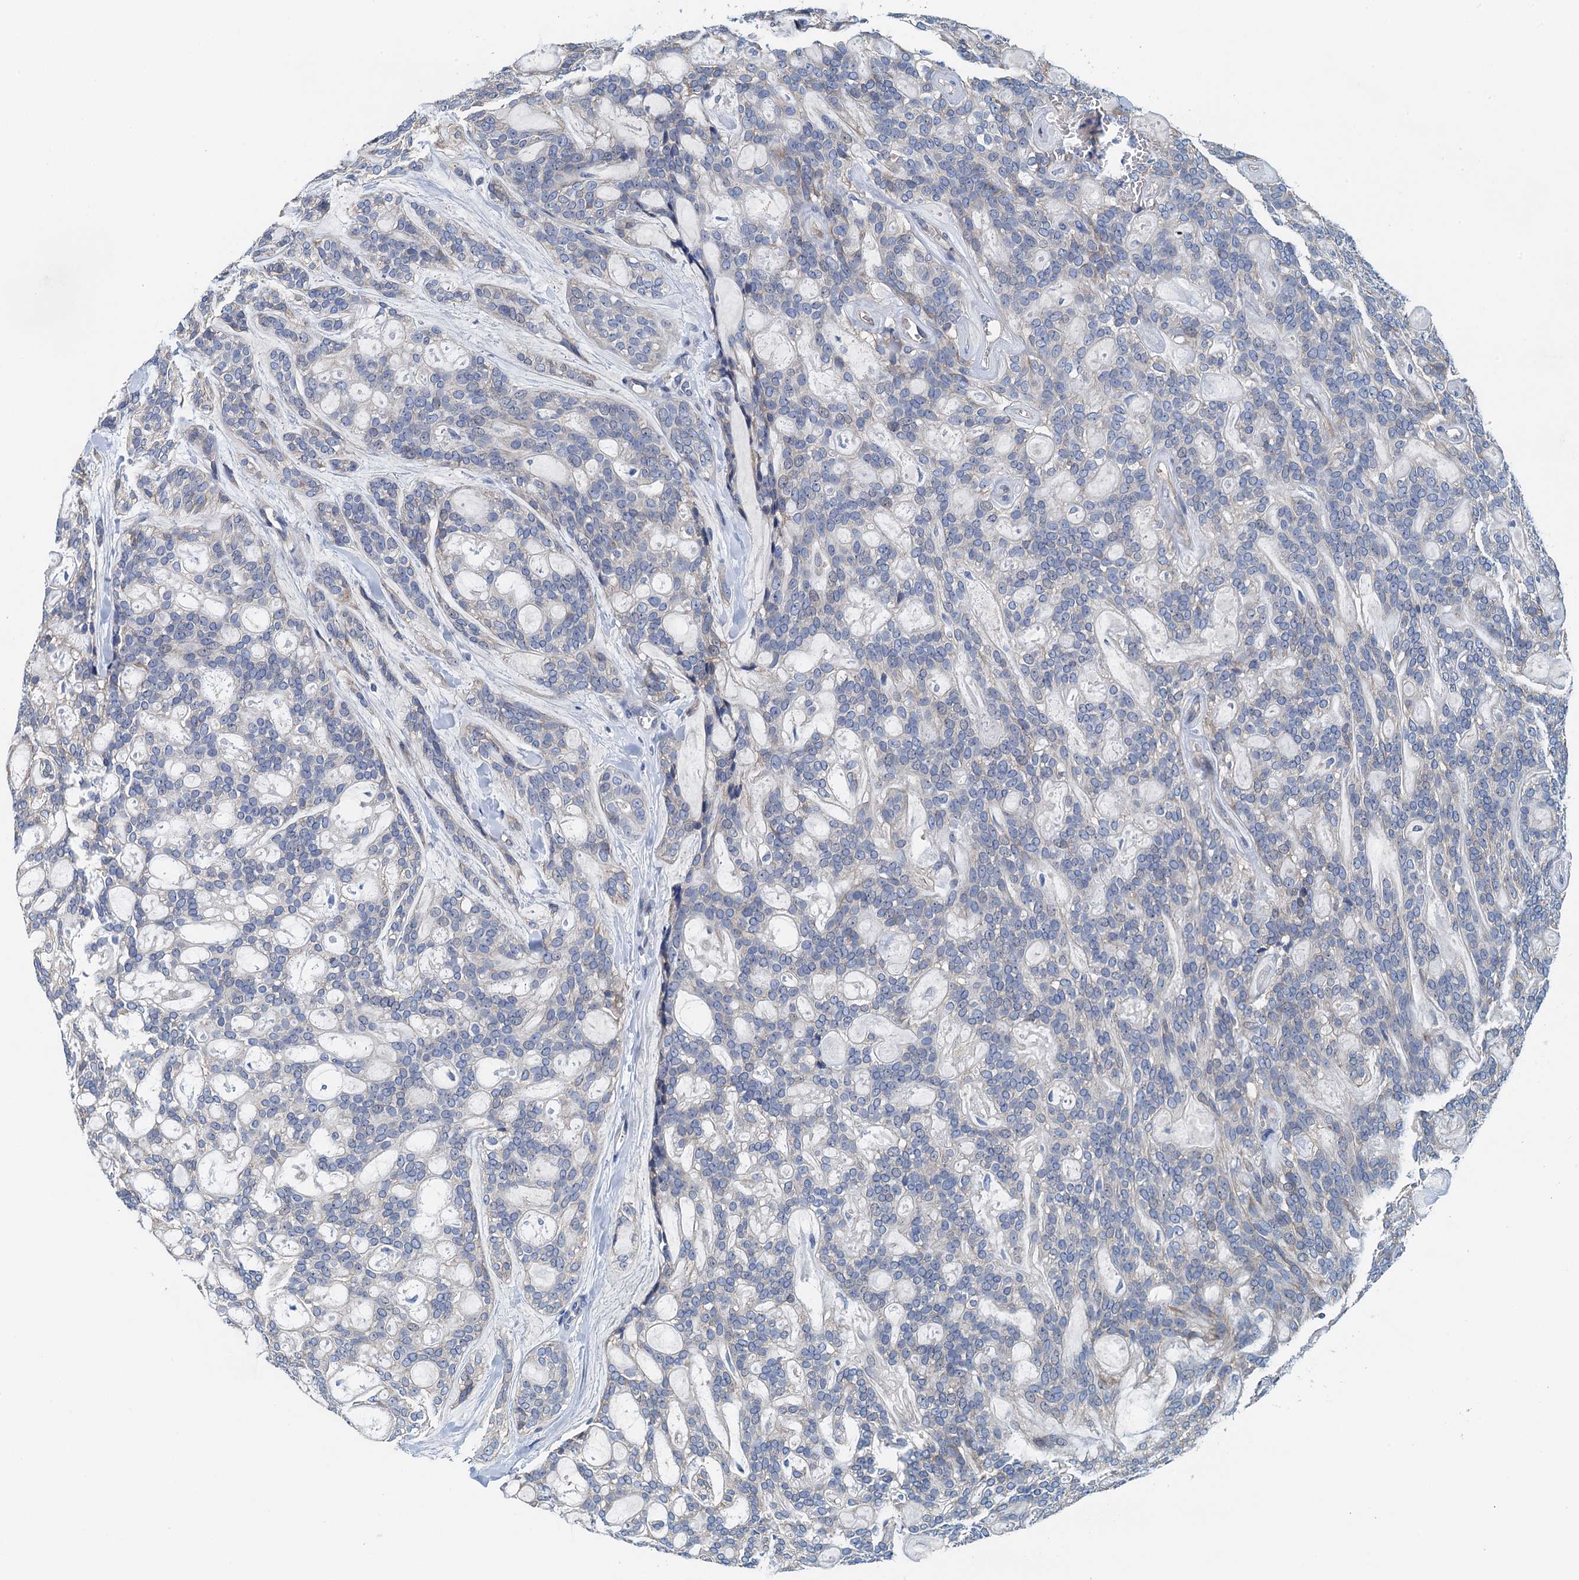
{"staining": {"intensity": "negative", "quantity": "none", "location": "none"}, "tissue": "head and neck cancer", "cell_type": "Tumor cells", "image_type": "cancer", "snomed": [{"axis": "morphology", "description": "Adenocarcinoma, NOS"}, {"axis": "topography", "description": "Head-Neck"}], "caption": "An immunohistochemistry (IHC) histopathology image of head and neck adenocarcinoma is shown. There is no staining in tumor cells of head and neck adenocarcinoma.", "gene": "PPP1R14D", "patient": {"sex": "male", "age": 66}}